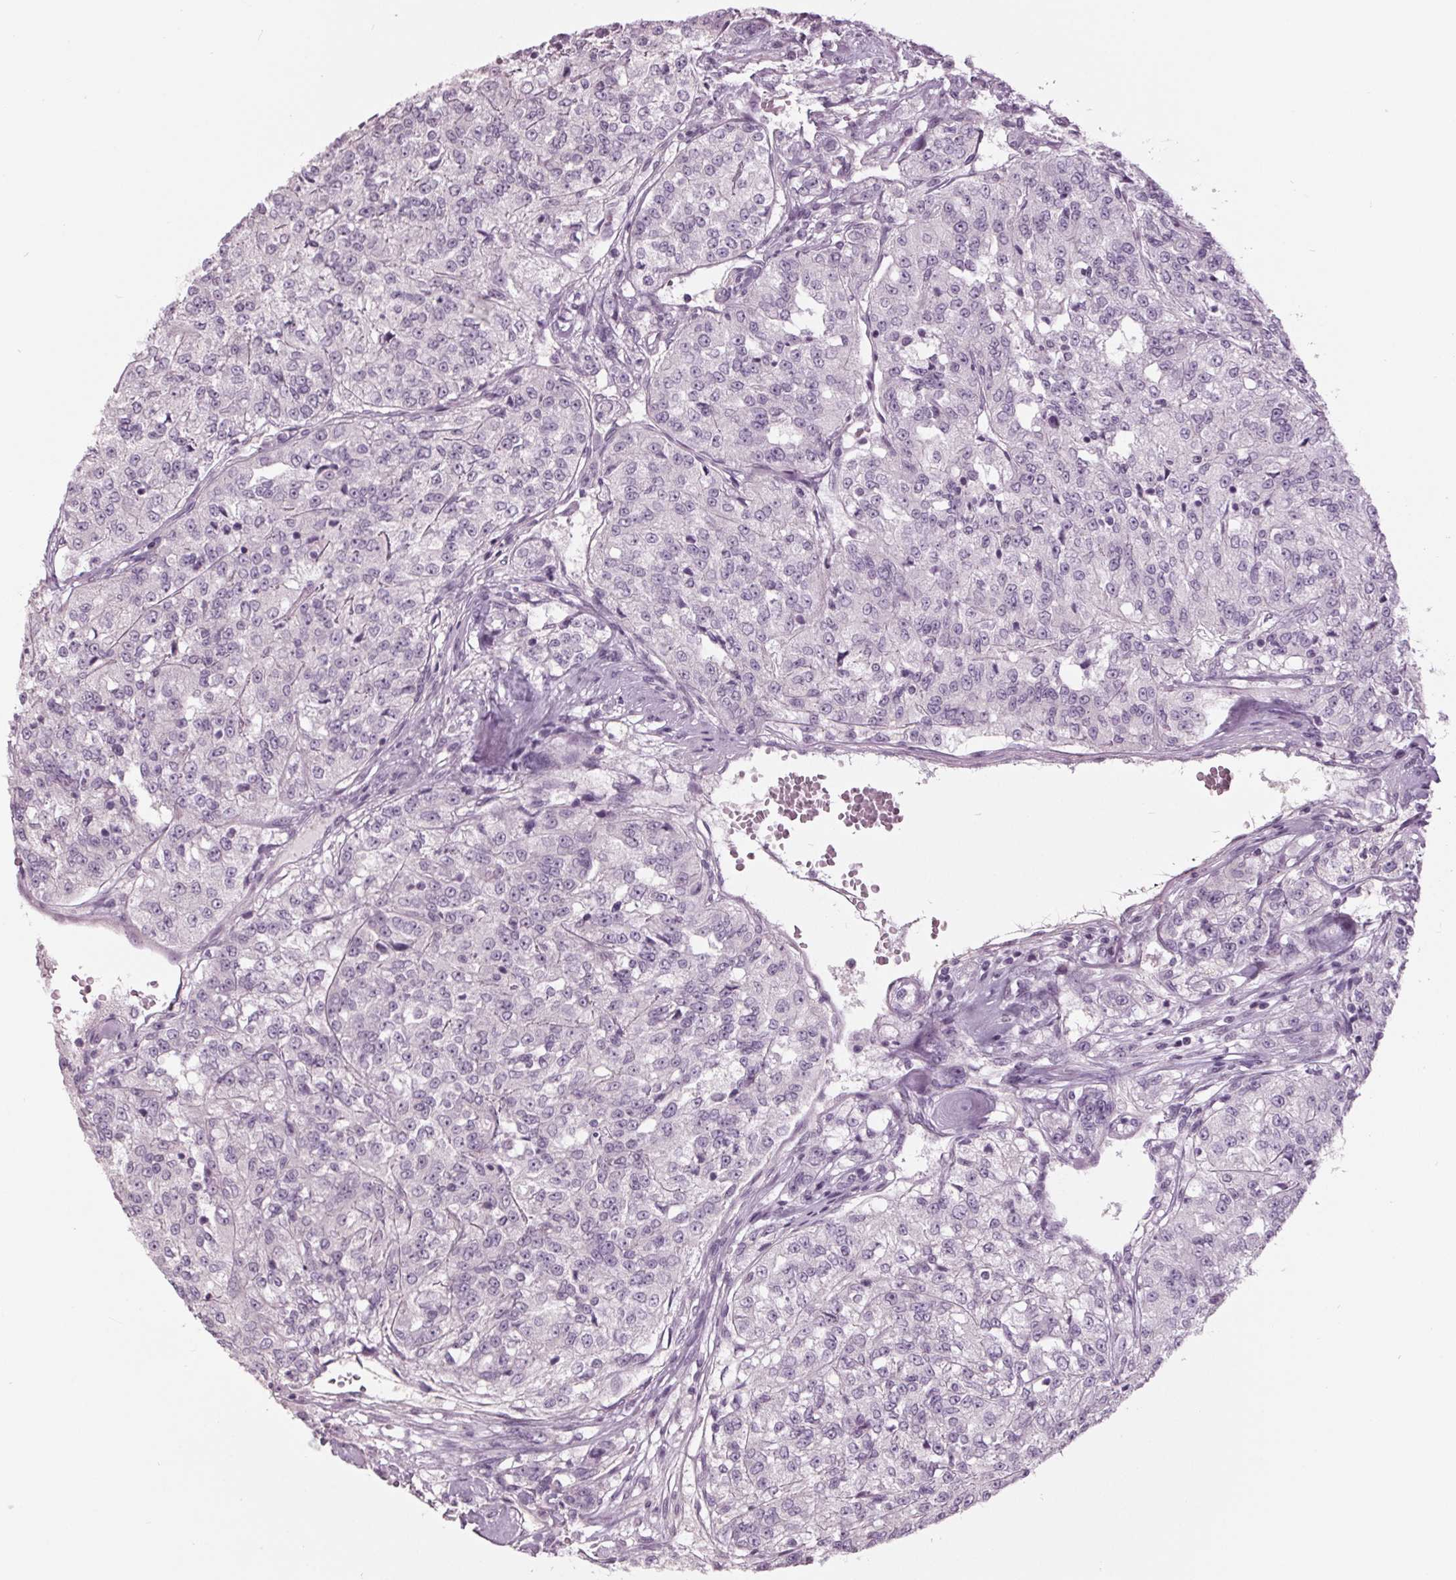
{"staining": {"intensity": "negative", "quantity": "none", "location": "none"}, "tissue": "renal cancer", "cell_type": "Tumor cells", "image_type": "cancer", "snomed": [{"axis": "morphology", "description": "Adenocarcinoma, NOS"}, {"axis": "topography", "description": "Kidney"}], "caption": "Immunohistochemical staining of adenocarcinoma (renal) displays no significant positivity in tumor cells. (DAB (3,3'-diaminobenzidine) immunohistochemistry, high magnification).", "gene": "TNNC2", "patient": {"sex": "female", "age": 63}}